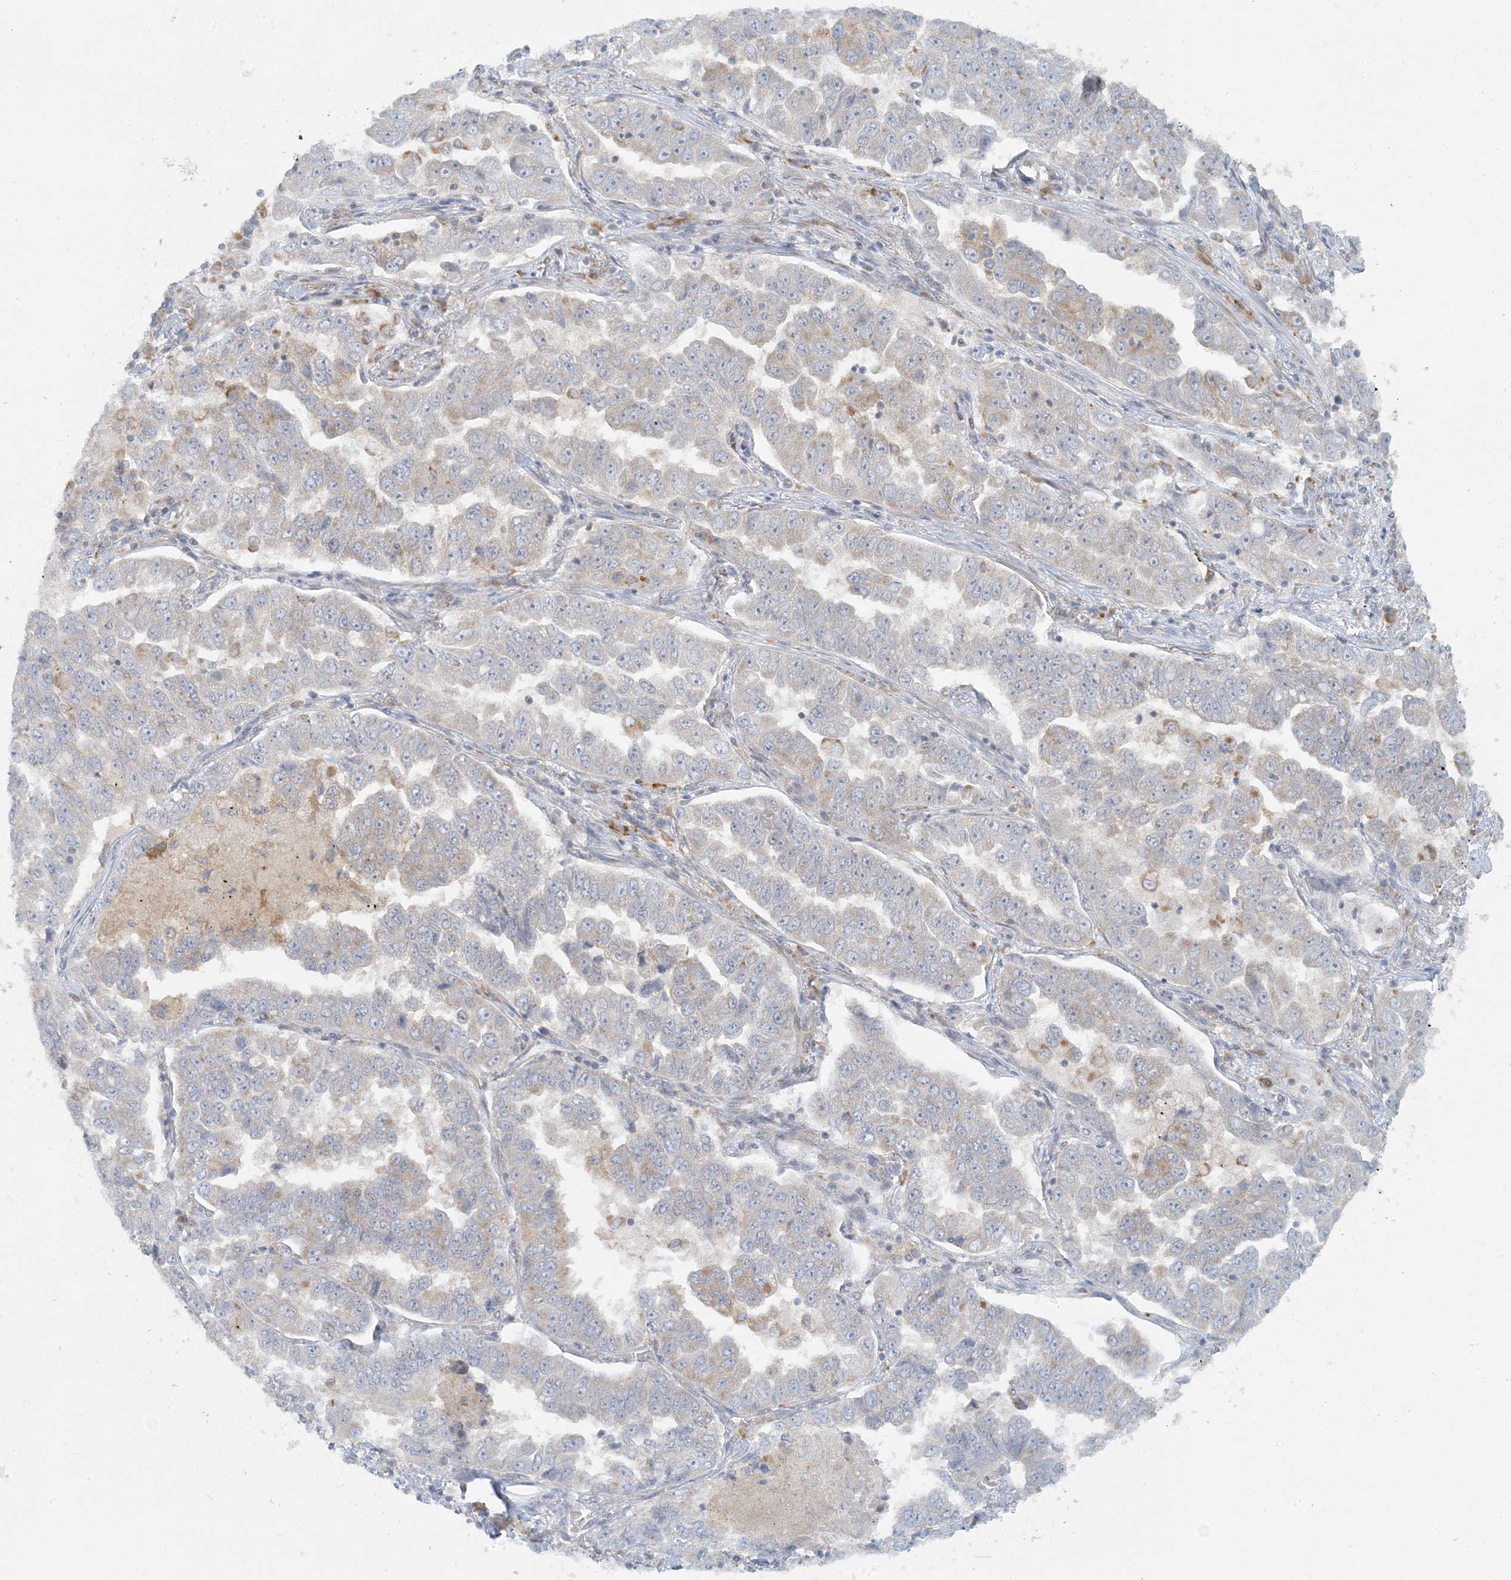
{"staining": {"intensity": "weak", "quantity": "<25%", "location": "cytoplasmic/membranous"}, "tissue": "lung cancer", "cell_type": "Tumor cells", "image_type": "cancer", "snomed": [{"axis": "morphology", "description": "Adenocarcinoma, NOS"}, {"axis": "topography", "description": "Lung"}], "caption": "An immunohistochemistry image of adenocarcinoma (lung) is shown. There is no staining in tumor cells of adenocarcinoma (lung).", "gene": "AK9", "patient": {"sex": "female", "age": 51}}